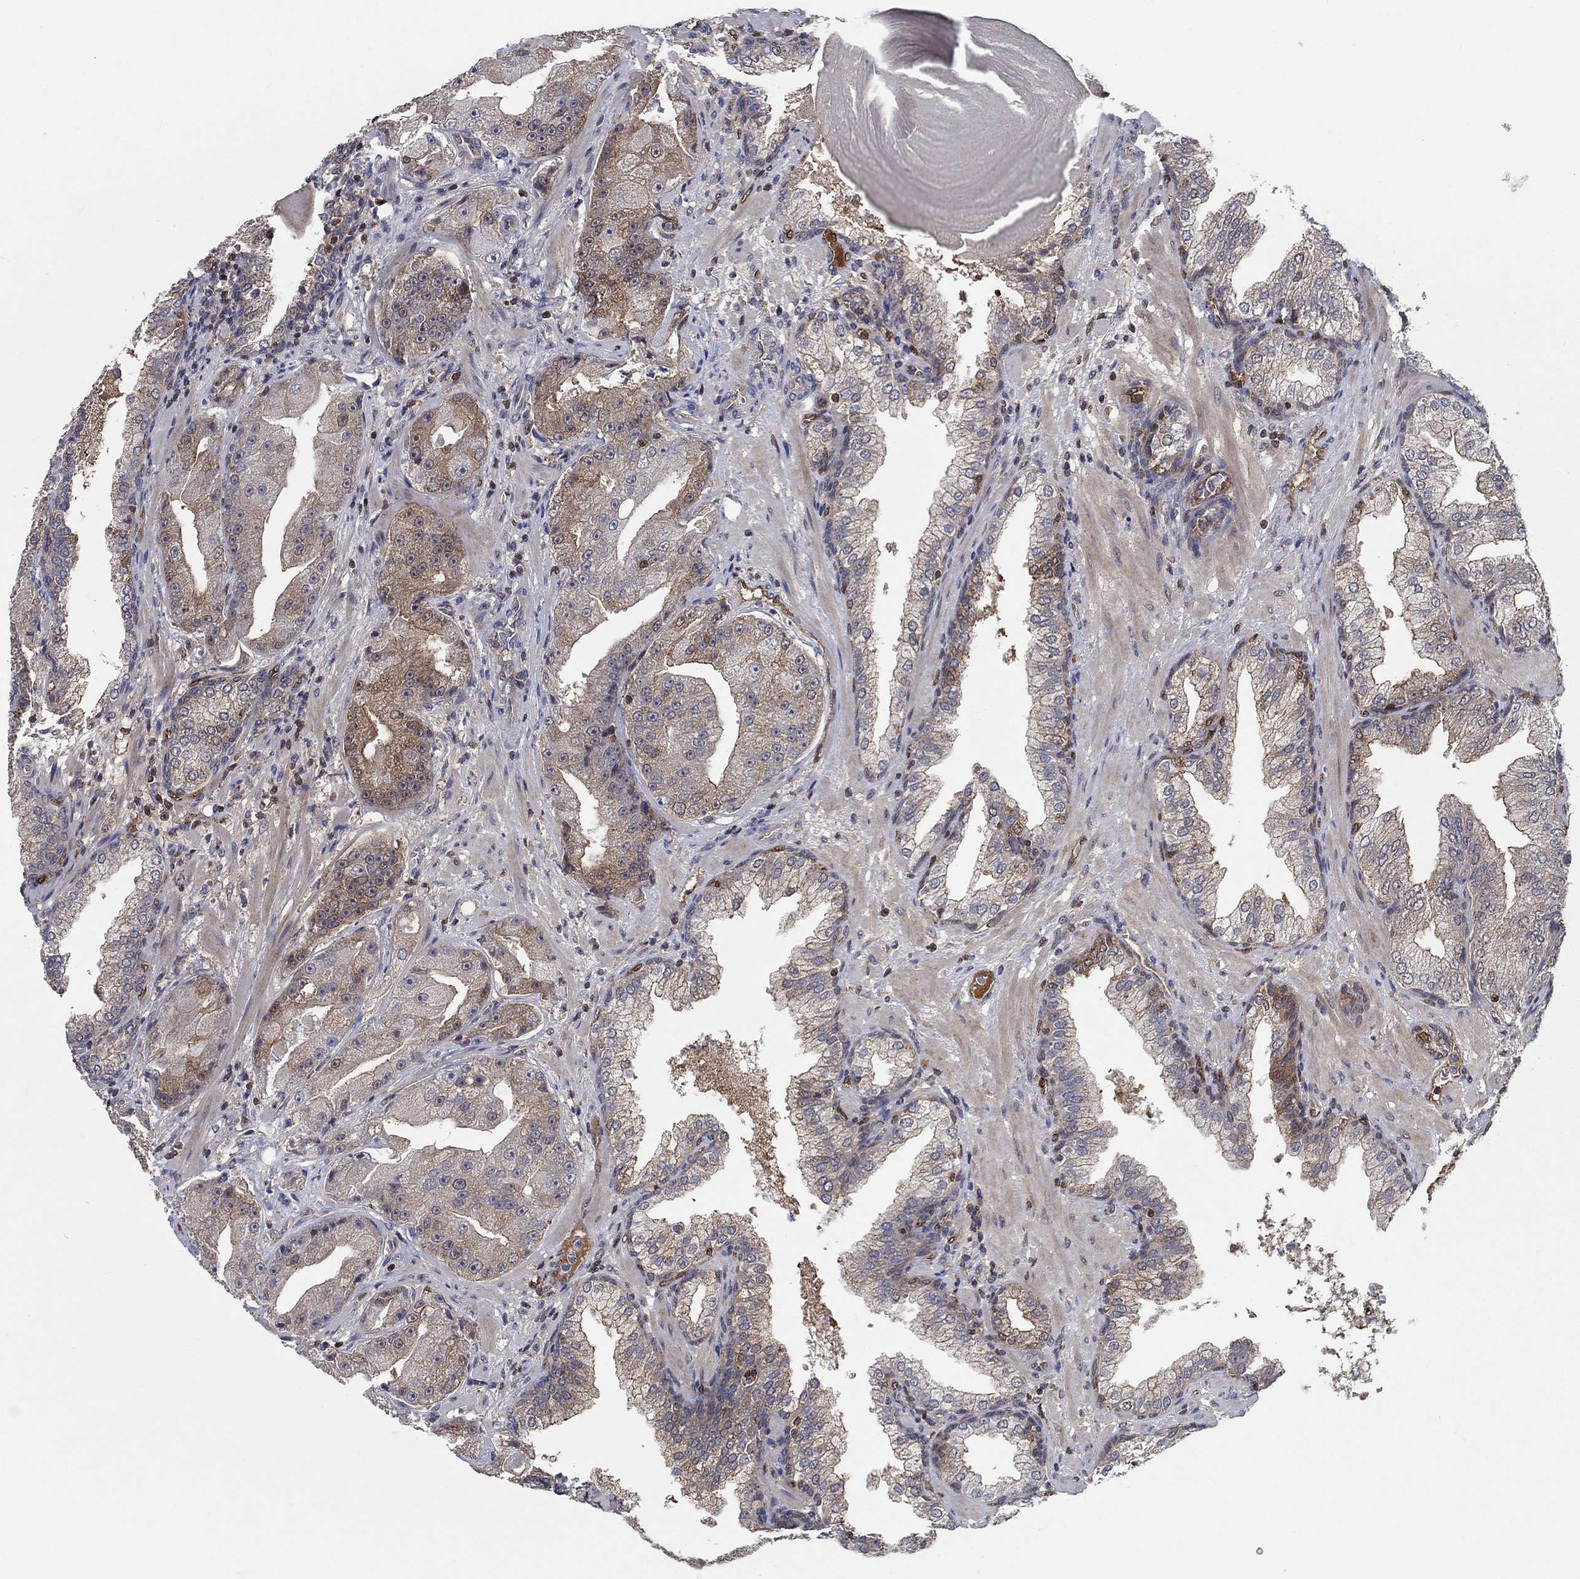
{"staining": {"intensity": "moderate", "quantity": "<25%", "location": "cytoplasmic/membranous"}, "tissue": "prostate cancer", "cell_type": "Tumor cells", "image_type": "cancer", "snomed": [{"axis": "morphology", "description": "Adenocarcinoma, Low grade"}, {"axis": "topography", "description": "Prostate"}], "caption": "This is an image of immunohistochemistry staining of prostate adenocarcinoma (low-grade), which shows moderate expression in the cytoplasmic/membranous of tumor cells.", "gene": "AGFG2", "patient": {"sex": "male", "age": 62}}